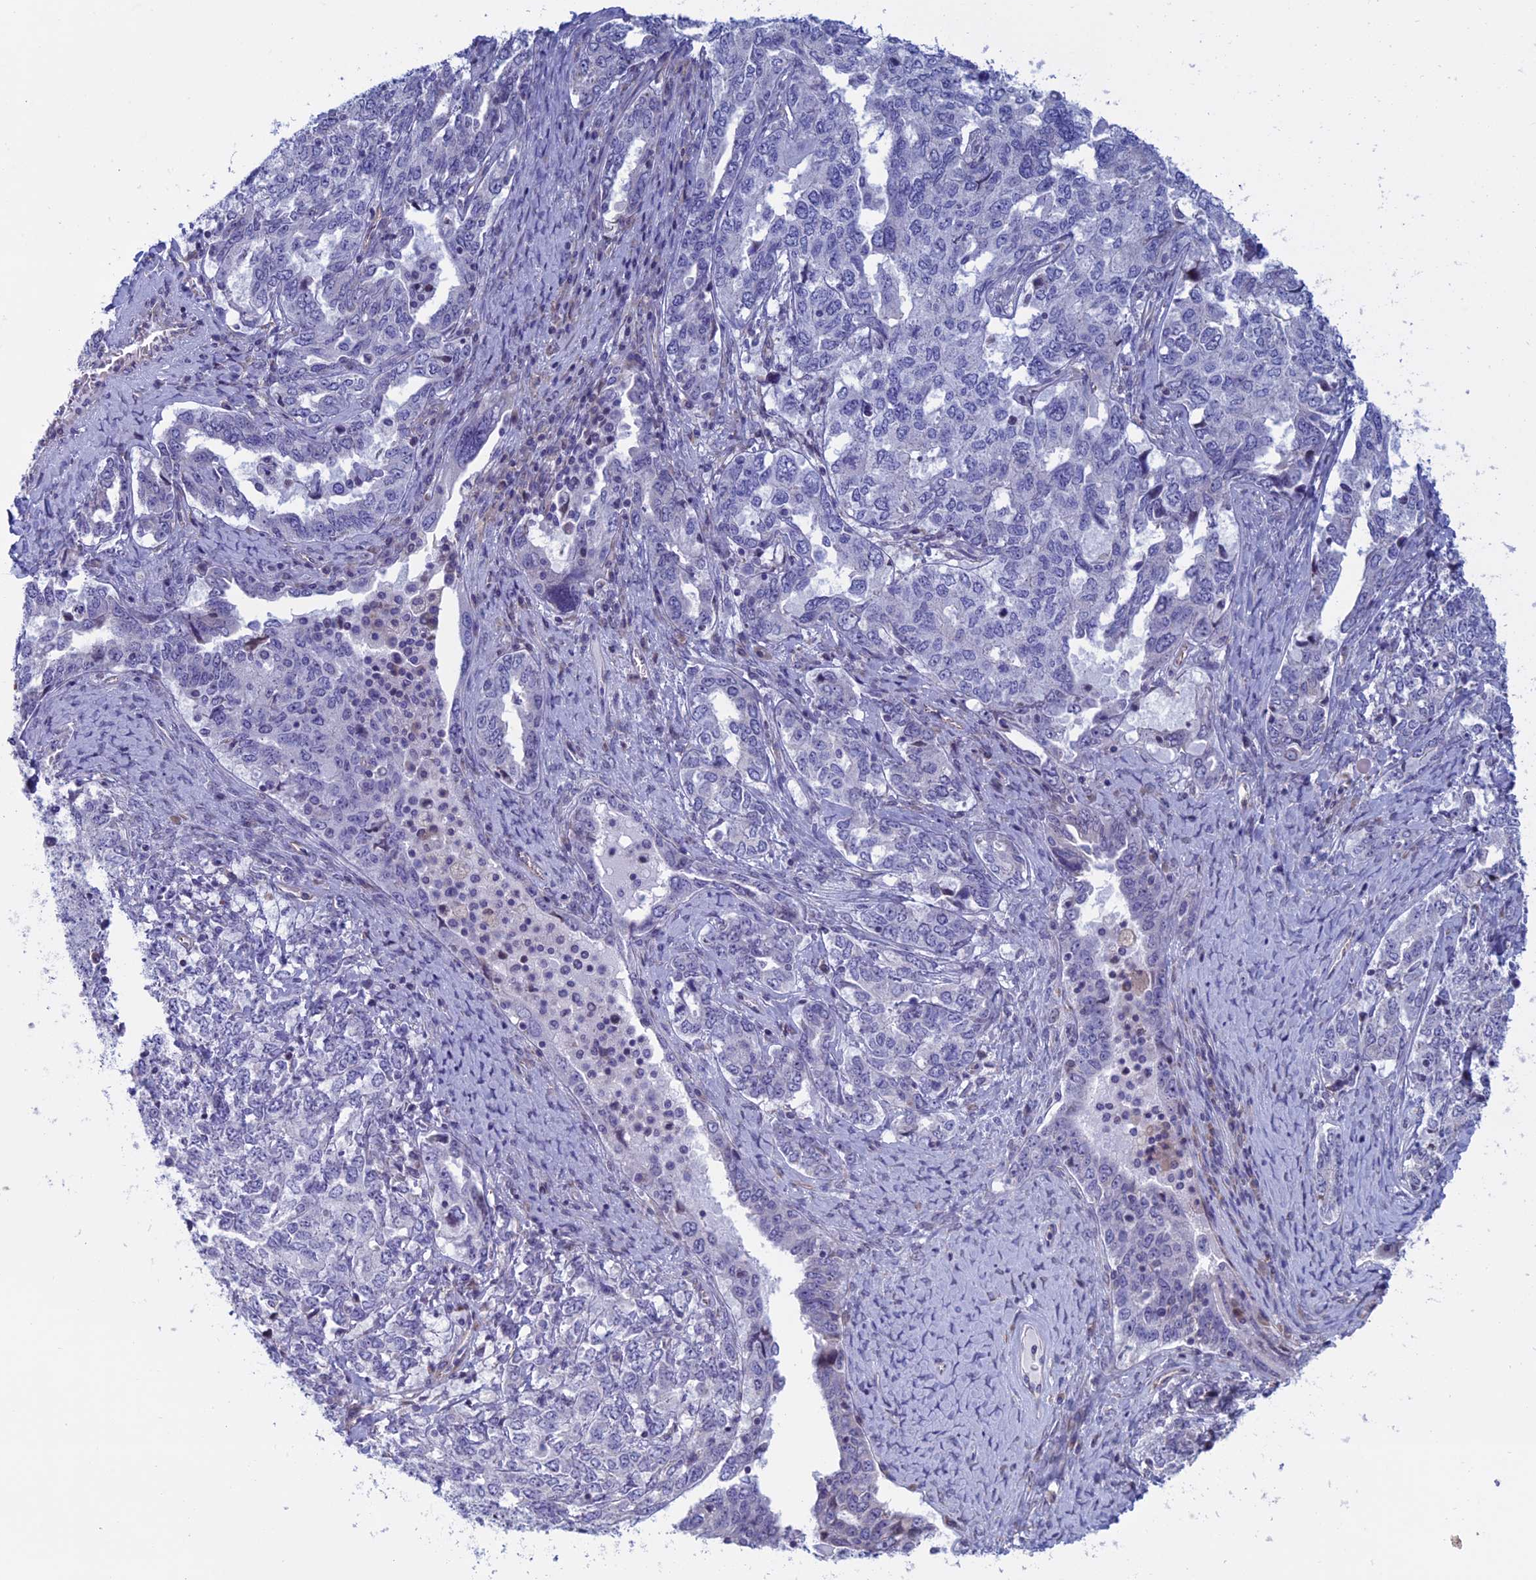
{"staining": {"intensity": "negative", "quantity": "none", "location": "none"}, "tissue": "ovarian cancer", "cell_type": "Tumor cells", "image_type": "cancer", "snomed": [{"axis": "morphology", "description": "Carcinoma, endometroid"}, {"axis": "topography", "description": "Ovary"}], "caption": "This is an IHC histopathology image of endometroid carcinoma (ovarian). There is no staining in tumor cells.", "gene": "BCL2L10", "patient": {"sex": "female", "age": 62}}